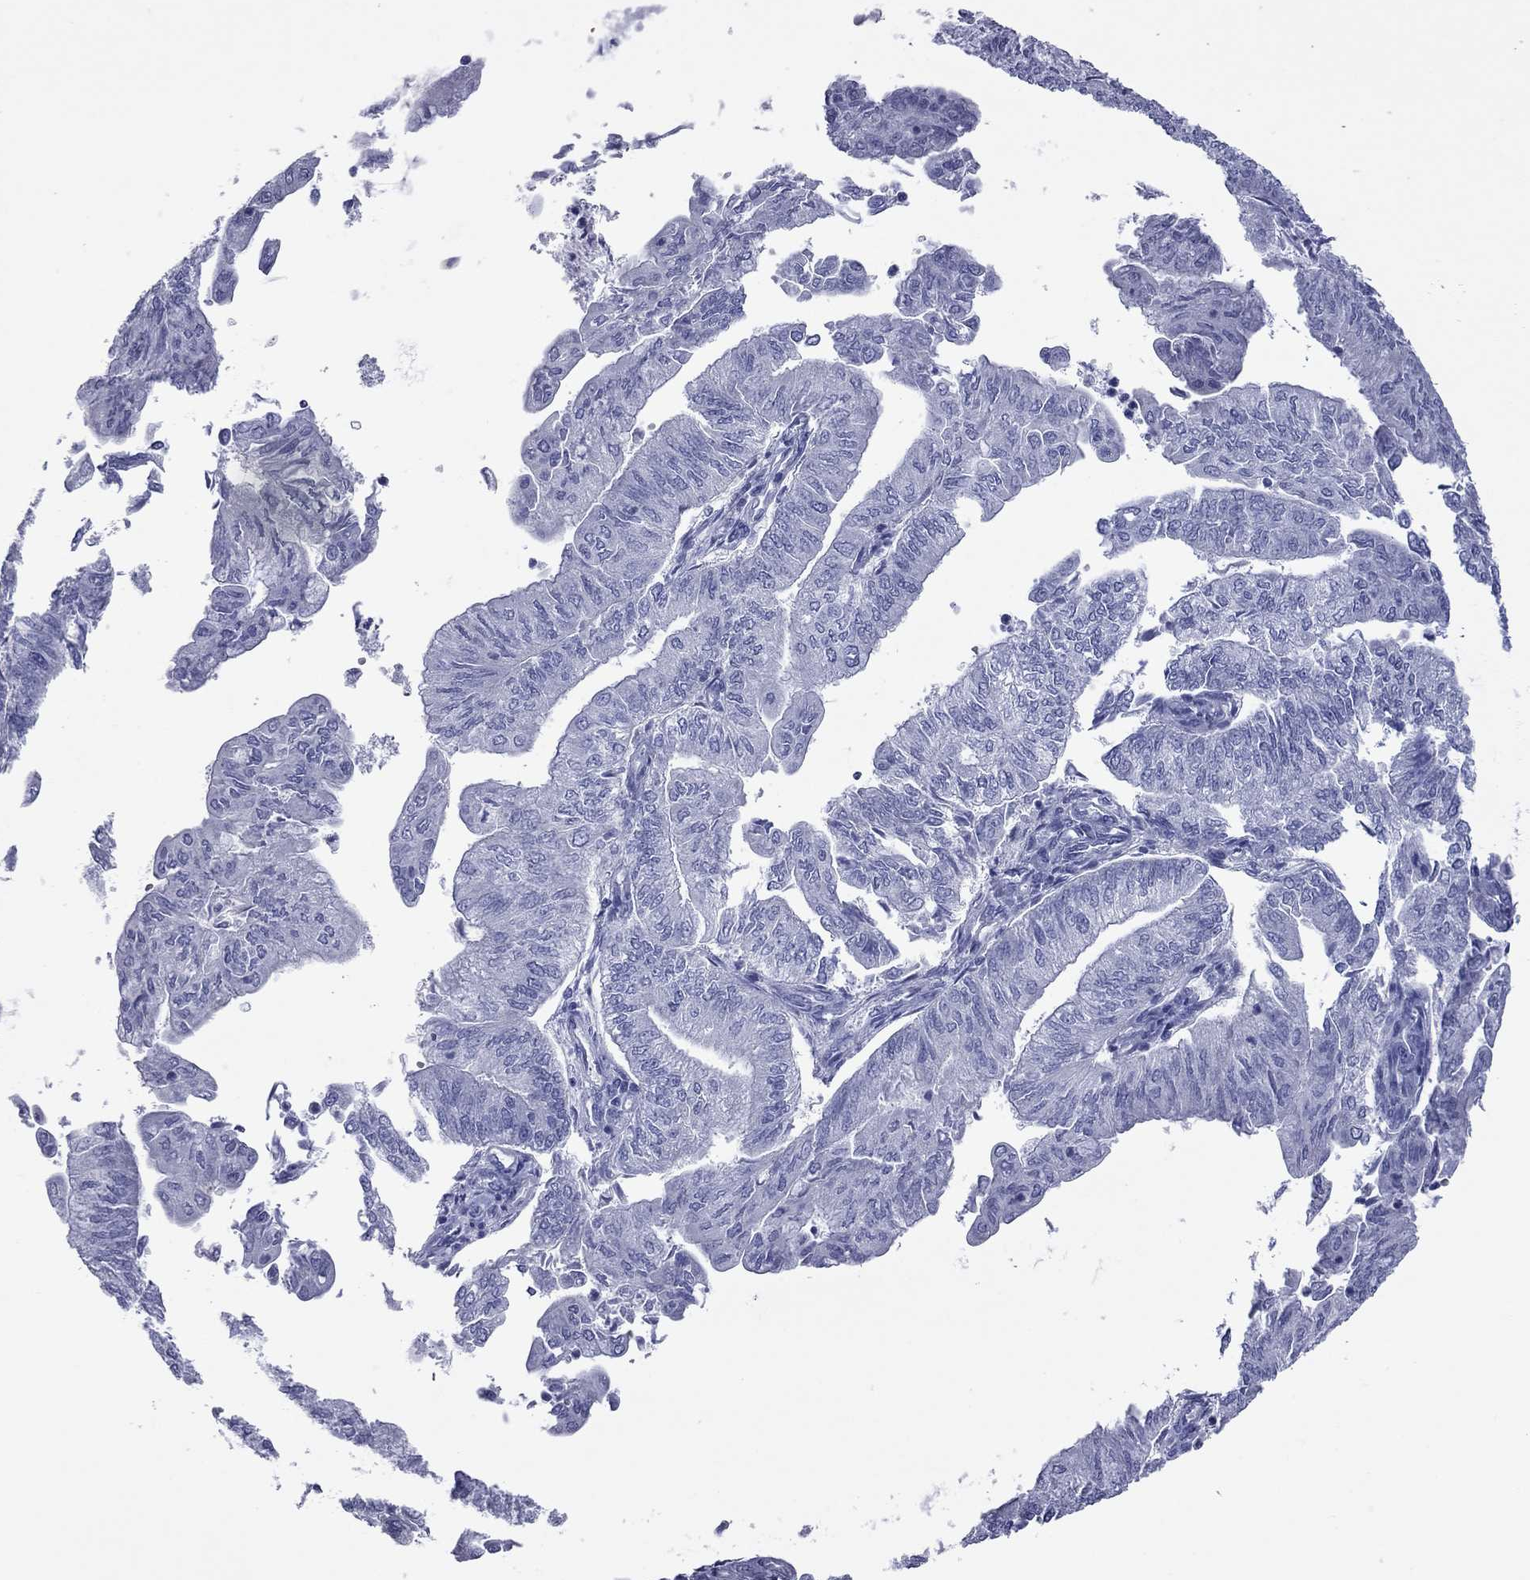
{"staining": {"intensity": "negative", "quantity": "none", "location": "none"}, "tissue": "endometrial cancer", "cell_type": "Tumor cells", "image_type": "cancer", "snomed": [{"axis": "morphology", "description": "Adenocarcinoma, NOS"}, {"axis": "topography", "description": "Endometrium"}], "caption": "A high-resolution histopathology image shows IHC staining of endometrial cancer, which shows no significant expression in tumor cells. (Brightfield microscopy of DAB (3,3'-diaminobenzidine) immunohistochemistry (IHC) at high magnification).", "gene": "VSIG10", "patient": {"sex": "female", "age": 59}}